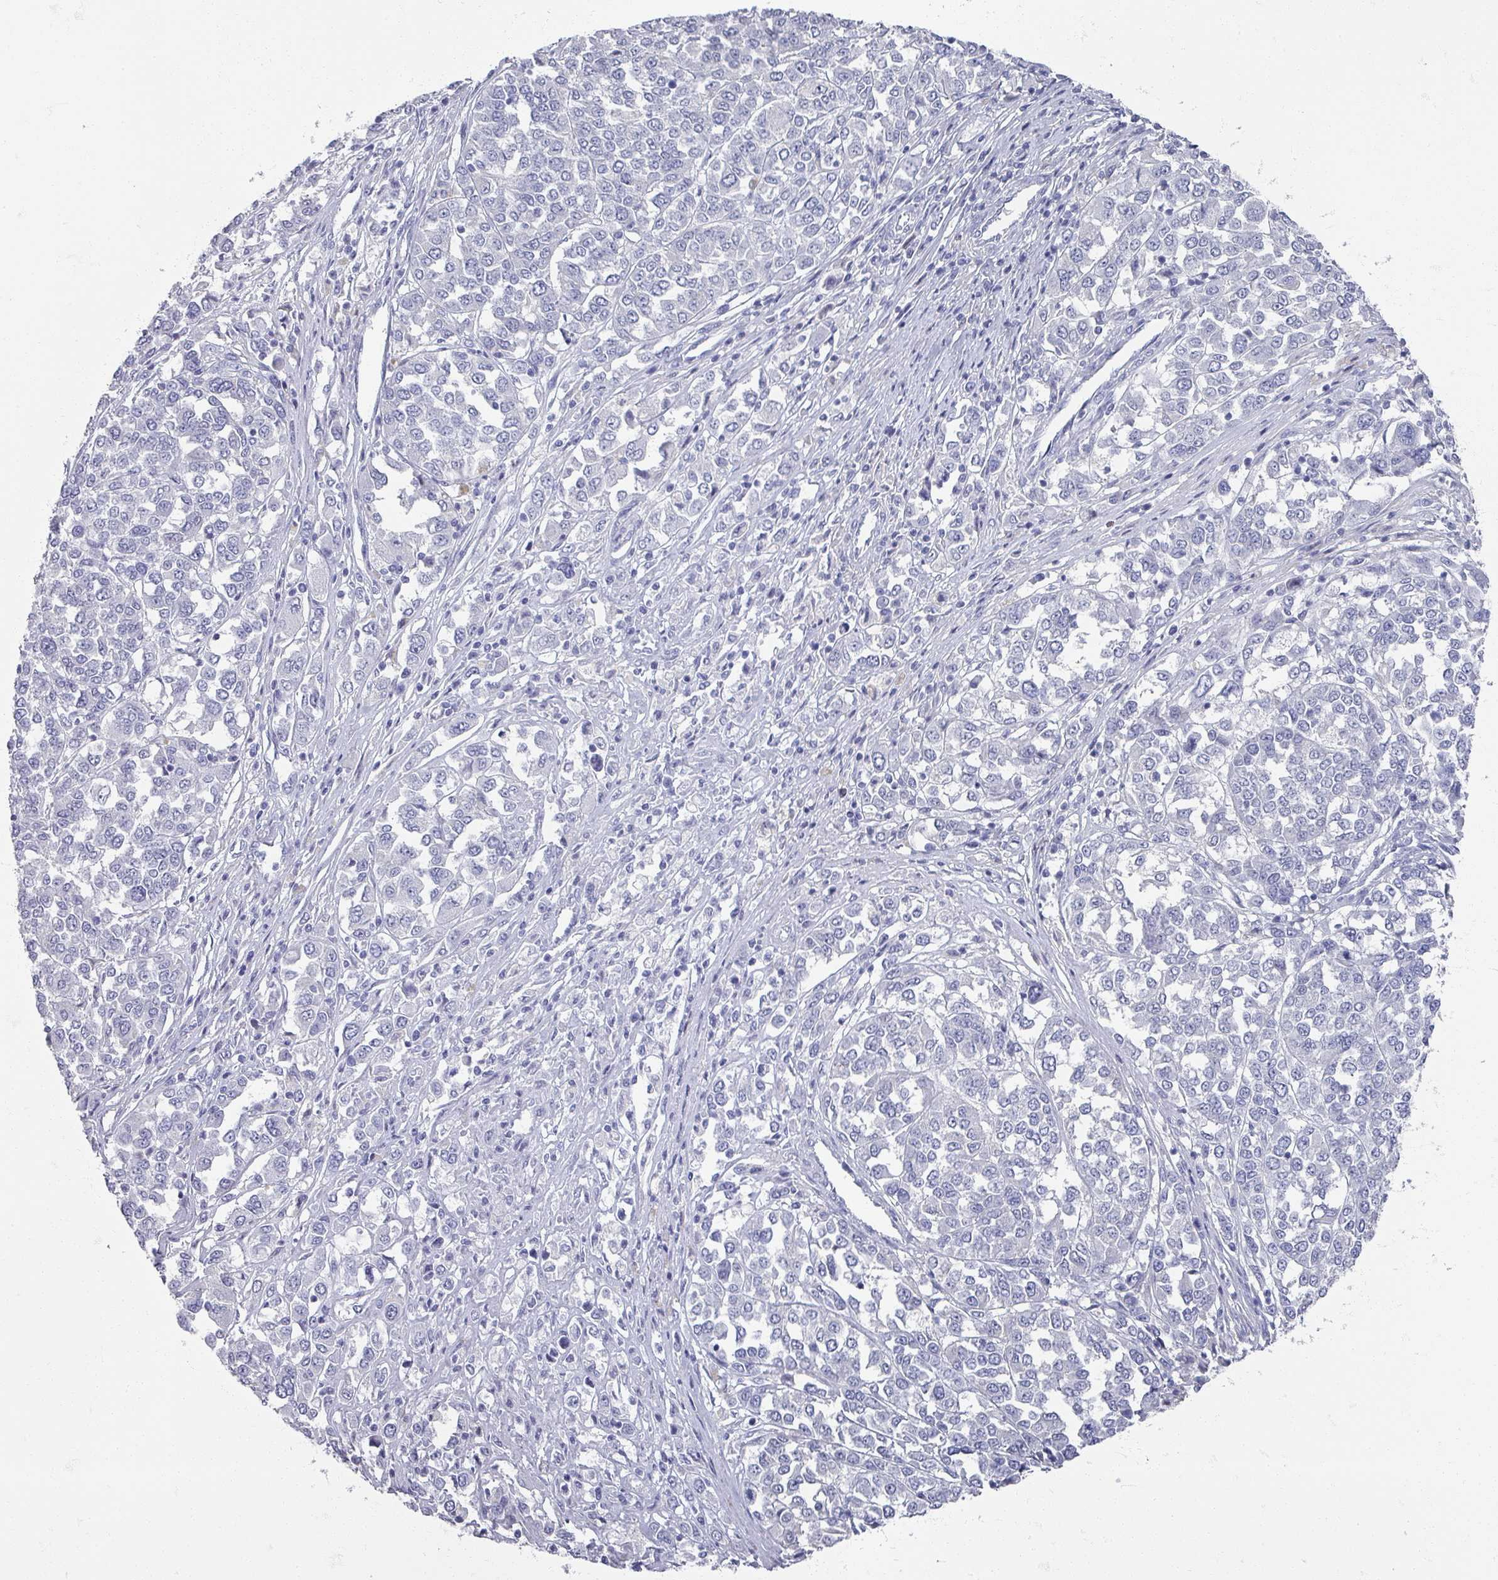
{"staining": {"intensity": "negative", "quantity": "none", "location": "none"}, "tissue": "melanoma", "cell_type": "Tumor cells", "image_type": "cancer", "snomed": [{"axis": "morphology", "description": "Malignant melanoma, Metastatic site"}, {"axis": "topography", "description": "Lymph node"}], "caption": "There is no significant expression in tumor cells of melanoma. (DAB IHC visualized using brightfield microscopy, high magnification).", "gene": "OMG", "patient": {"sex": "male", "age": 44}}